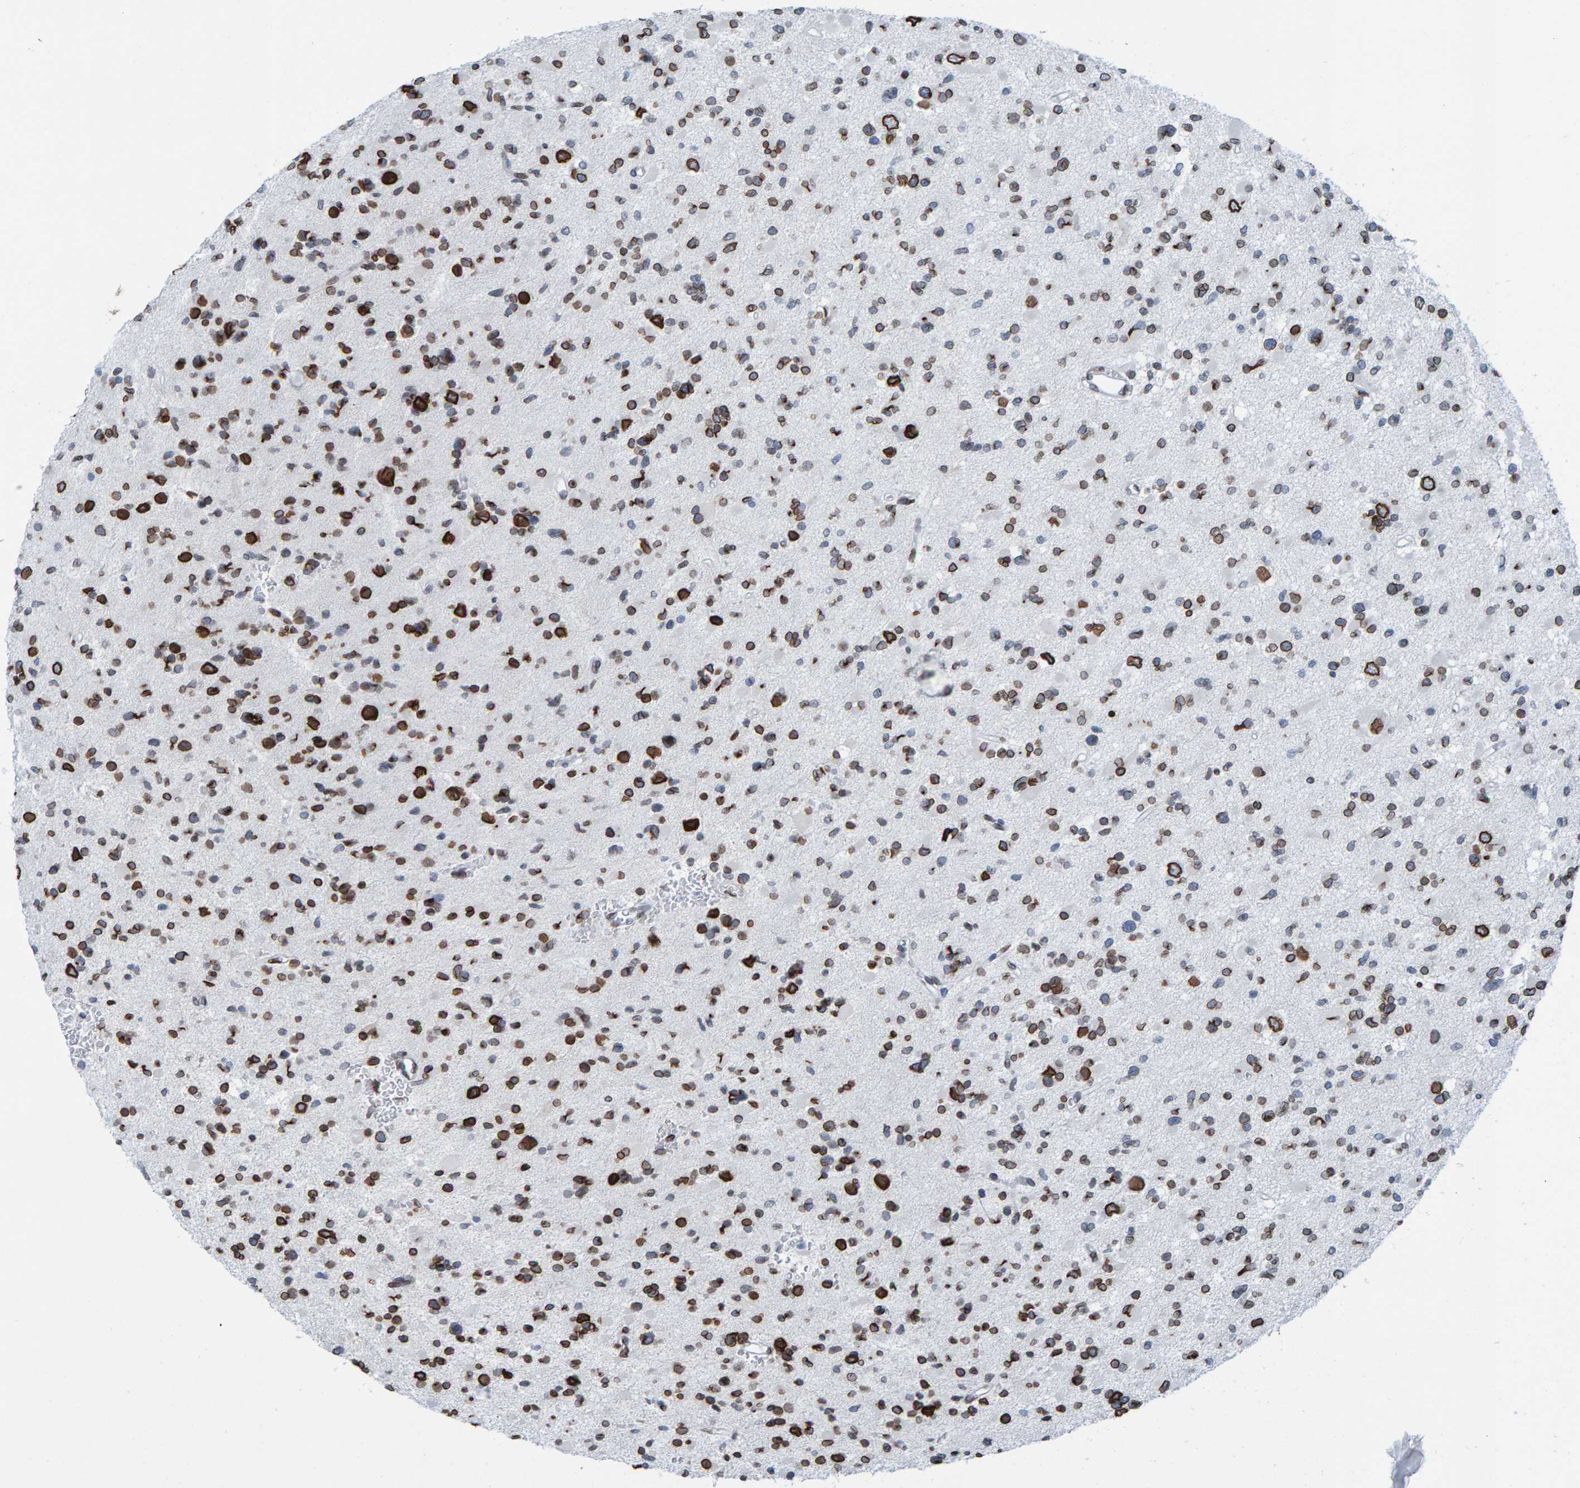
{"staining": {"intensity": "strong", "quantity": "25%-75%", "location": "cytoplasmic/membranous,nuclear"}, "tissue": "glioma", "cell_type": "Tumor cells", "image_type": "cancer", "snomed": [{"axis": "morphology", "description": "Glioma, malignant, Low grade"}, {"axis": "topography", "description": "Brain"}], "caption": "Glioma stained for a protein reveals strong cytoplasmic/membranous and nuclear positivity in tumor cells.", "gene": "LMNB2", "patient": {"sex": "female", "age": 22}}